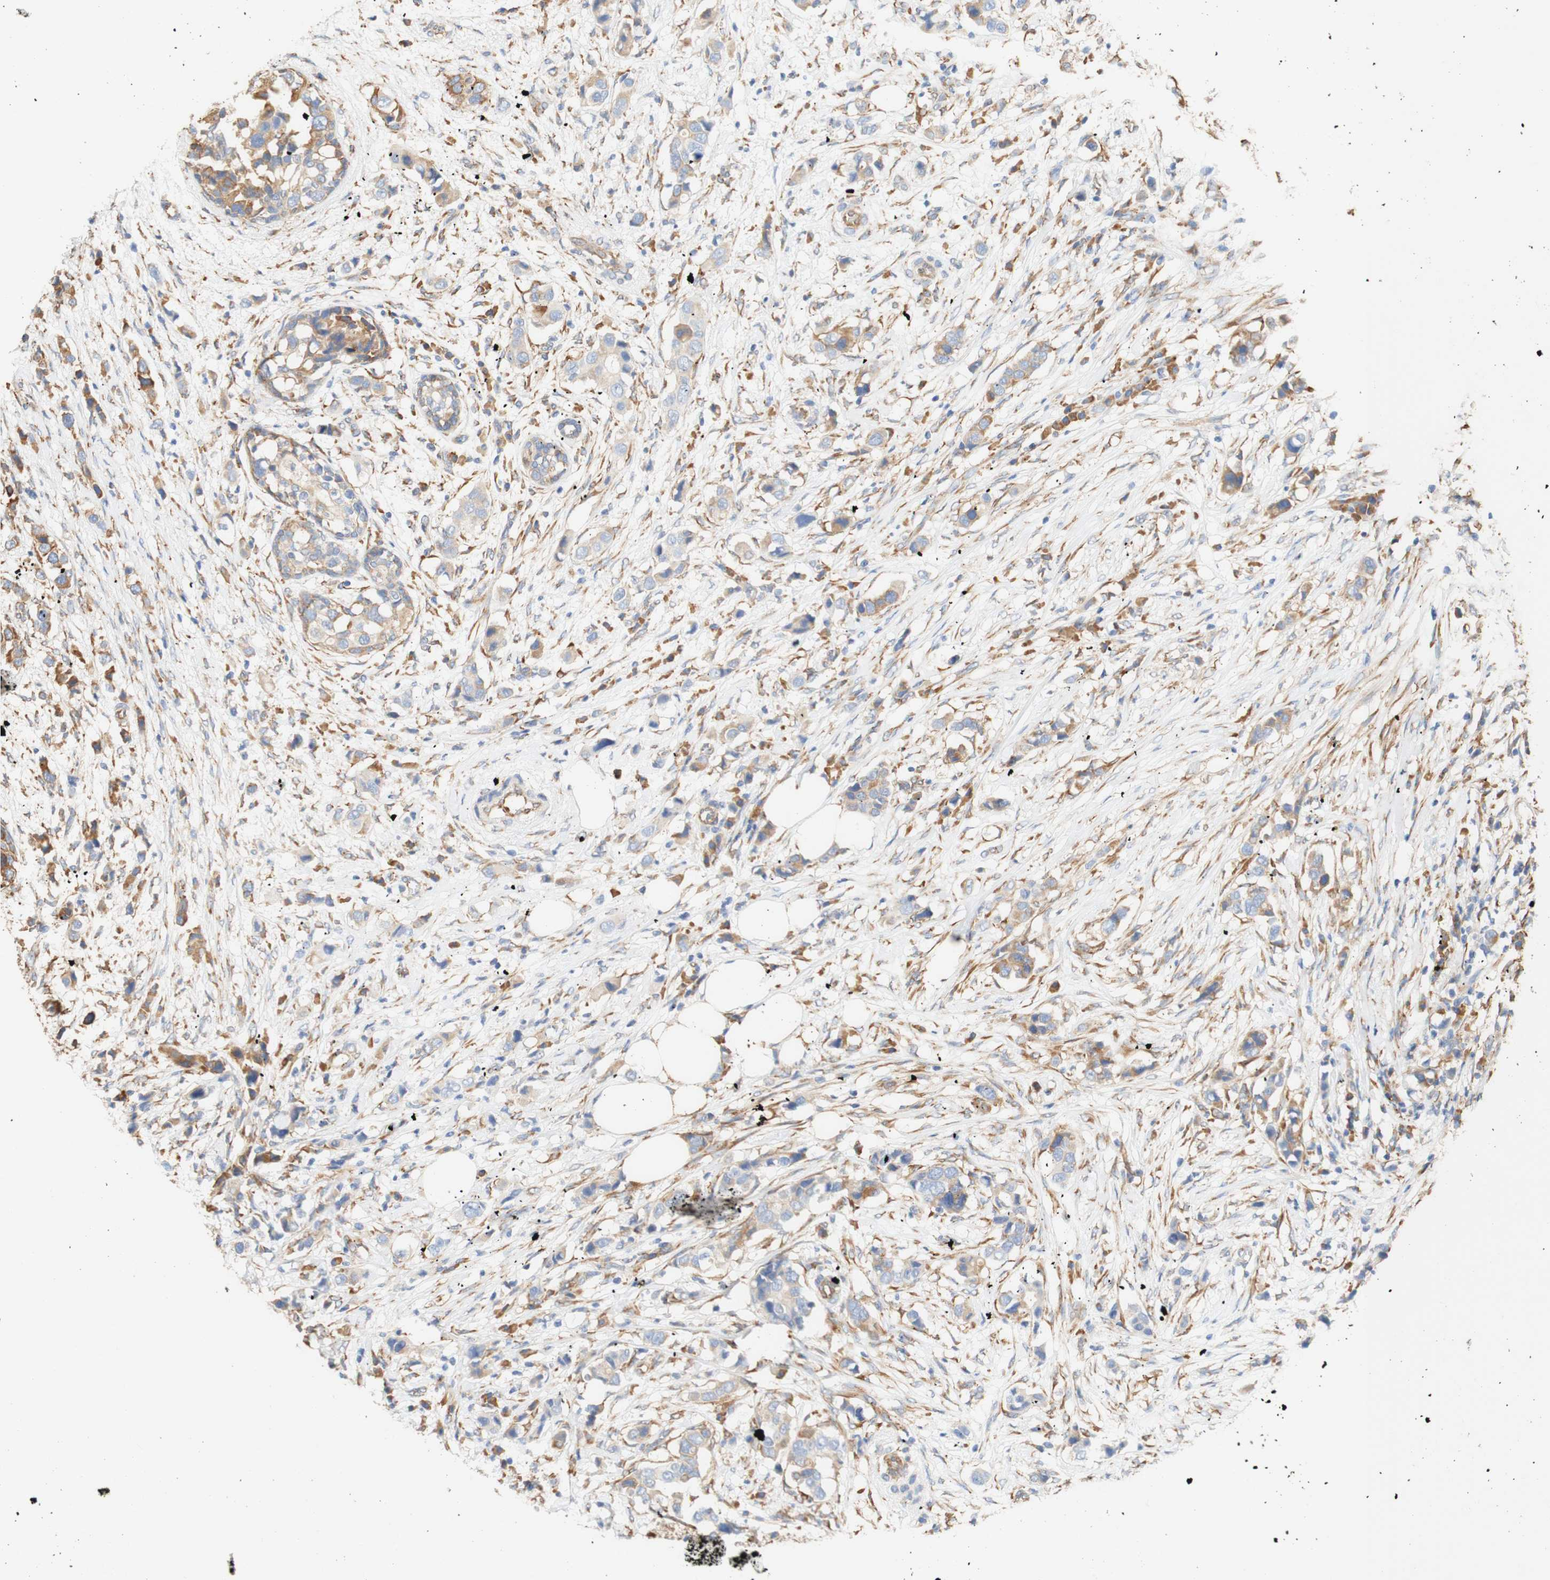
{"staining": {"intensity": "moderate", "quantity": ">75%", "location": "cytoplasmic/membranous"}, "tissue": "breast cancer", "cell_type": "Tumor cells", "image_type": "cancer", "snomed": [{"axis": "morphology", "description": "Normal tissue, NOS"}, {"axis": "morphology", "description": "Duct carcinoma"}, {"axis": "topography", "description": "Breast"}], "caption": "This histopathology image shows breast cancer stained with immunohistochemistry (IHC) to label a protein in brown. The cytoplasmic/membranous of tumor cells show moderate positivity for the protein. Nuclei are counter-stained blue.", "gene": "EIF2AK4", "patient": {"sex": "female", "age": 50}}